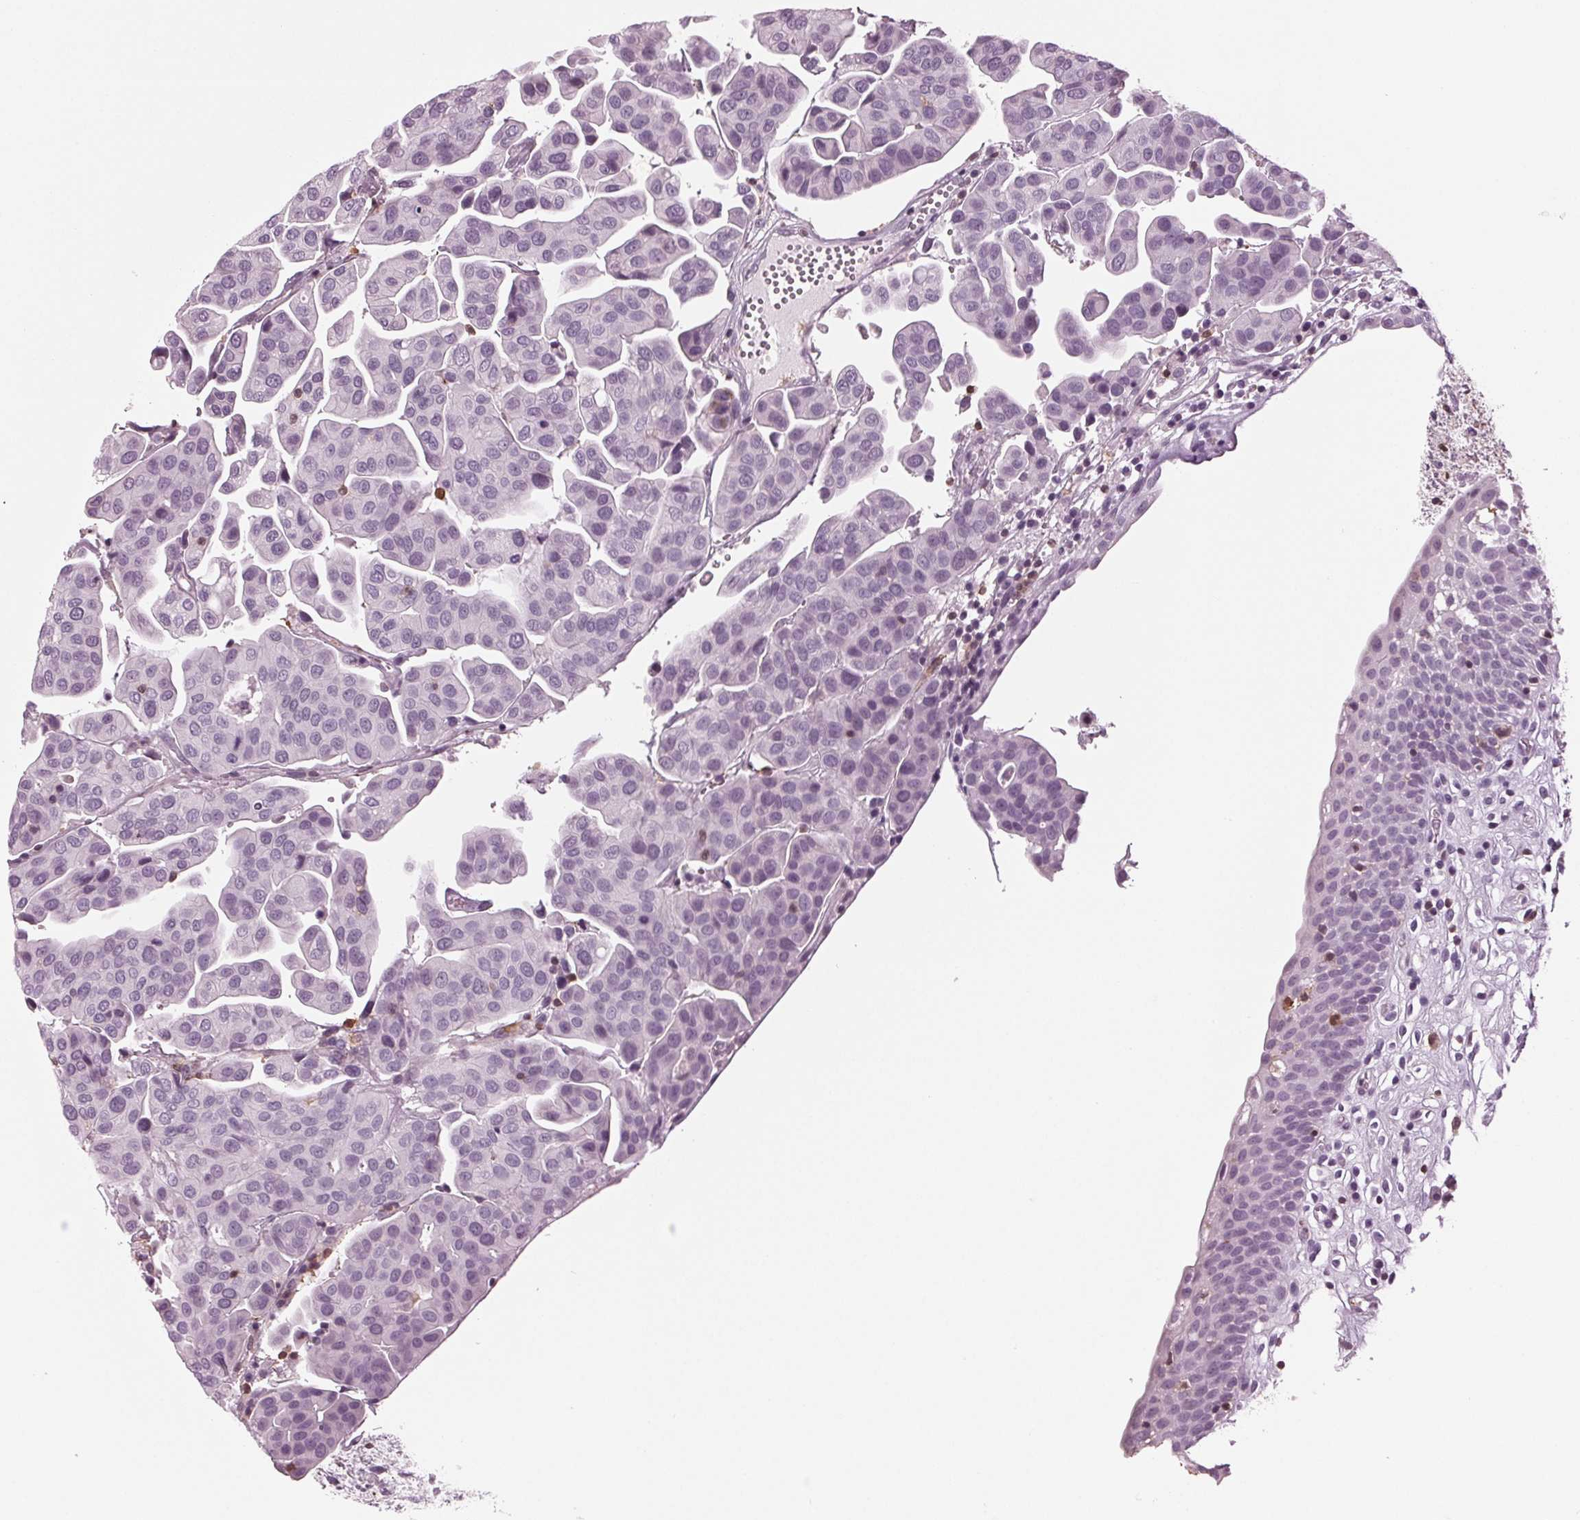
{"staining": {"intensity": "negative", "quantity": "none", "location": "none"}, "tissue": "renal cancer", "cell_type": "Tumor cells", "image_type": "cancer", "snomed": [{"axis": "morphology", "description": "Adenocarcinoma, NOS"}, {"axis": "topography", "description": "Urinary bladder"}], "caption": "Tumor cells show no significant positivity in renal cancer. The staining is performed using DAB brown chromogen with nuclei counter-stained in using hematoxylin.", "gene": "BTLA", "patient": {"sex": "male", "age": 61}}